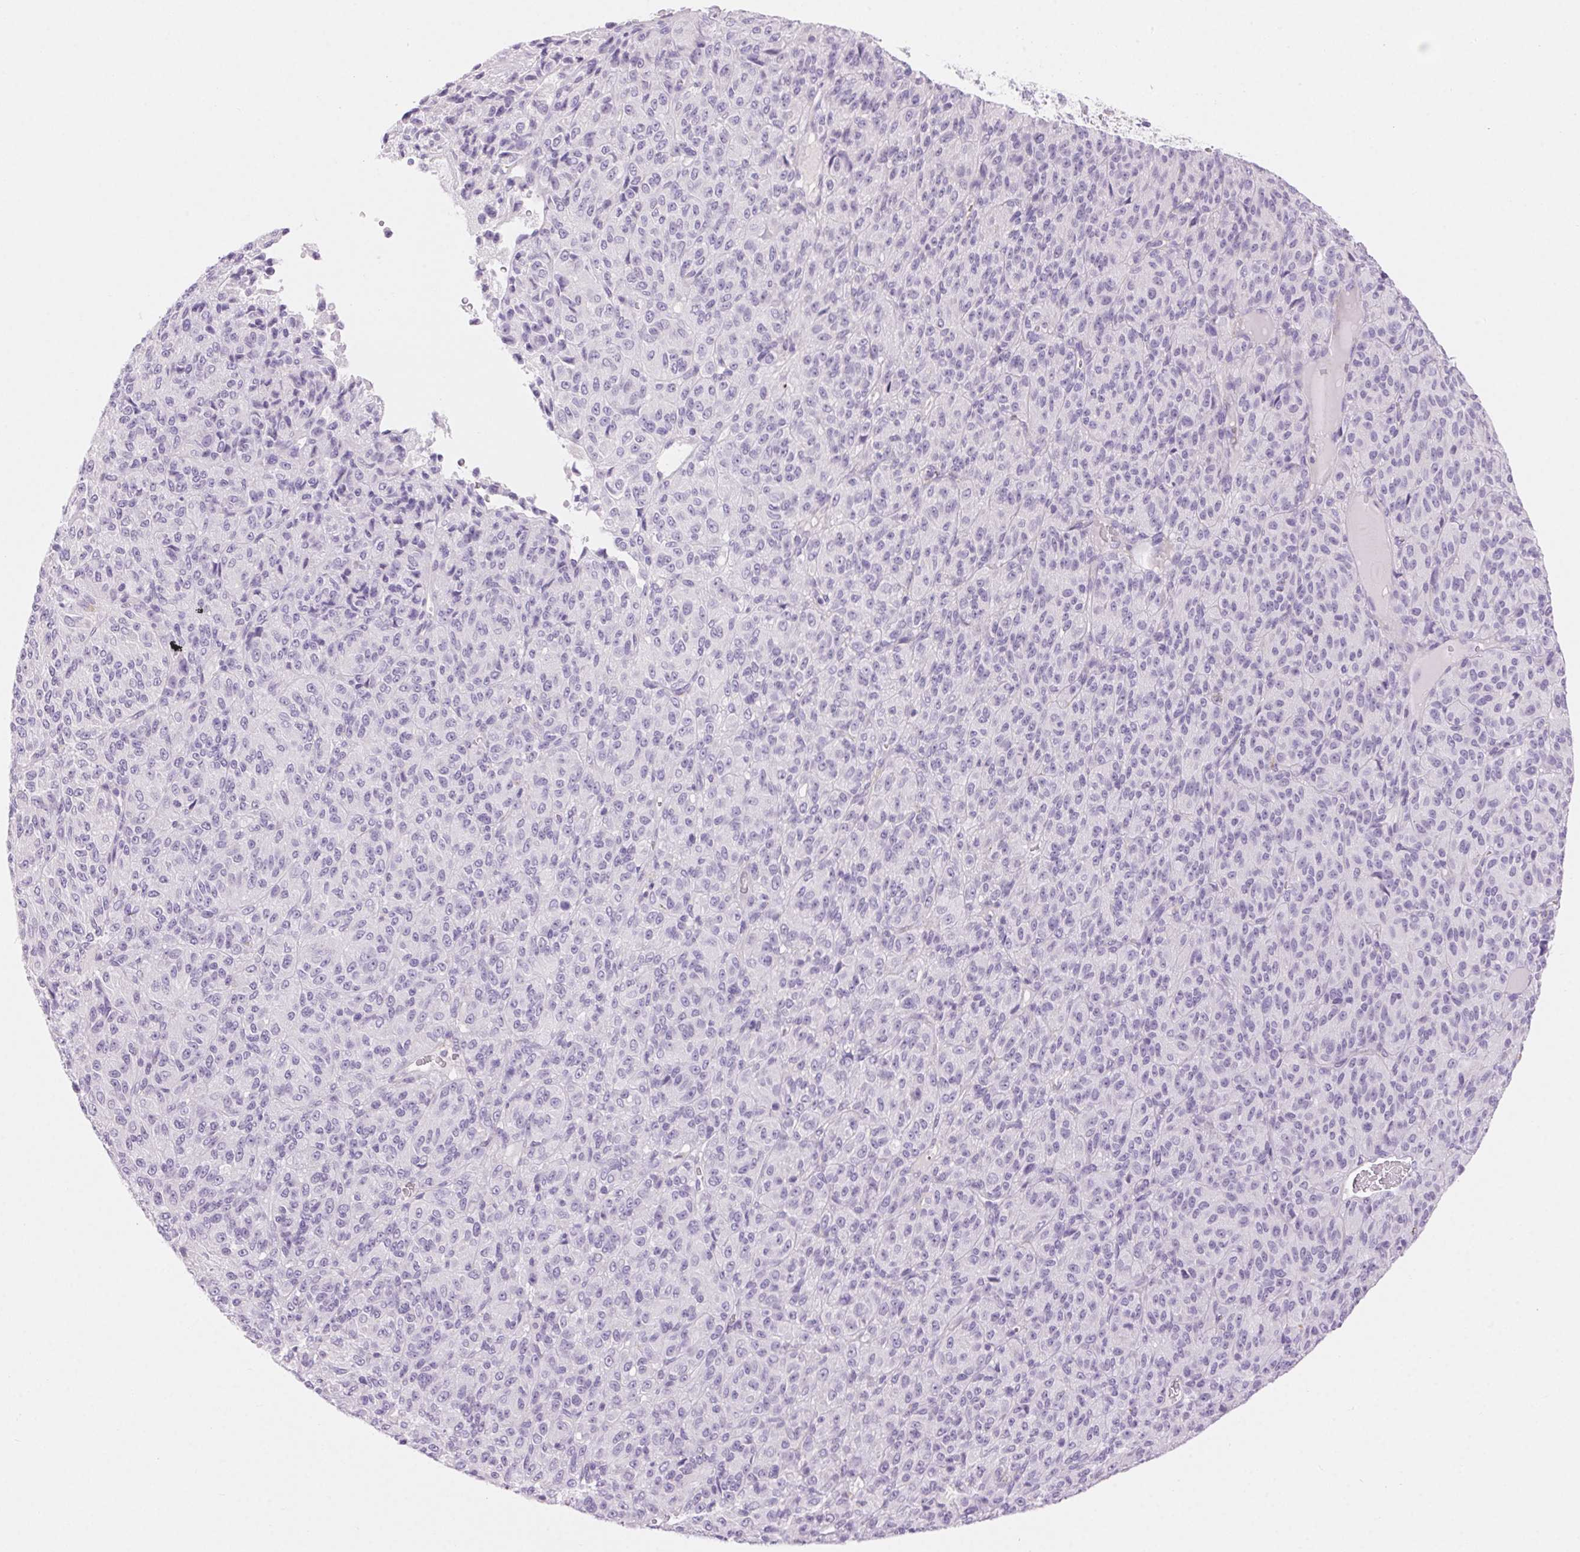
{"staining": {"intensity": "negative", "quantity": "none", "location": "none"}, "tissue": "melanoma", "cell_type": "Tumor cells", "image_type": "cancer", "snomed": [{"axis": "morphology", "description": "Malignant melanoma, Metastatic site"}, {"axis": "topography", "description": "Brain"}], "caption": "Immunohistochemical staining of melanoma displays no significant positivity in tumor cells.", "gene": "CLDN16", "patient": {"sex": "female", "age": 56}}